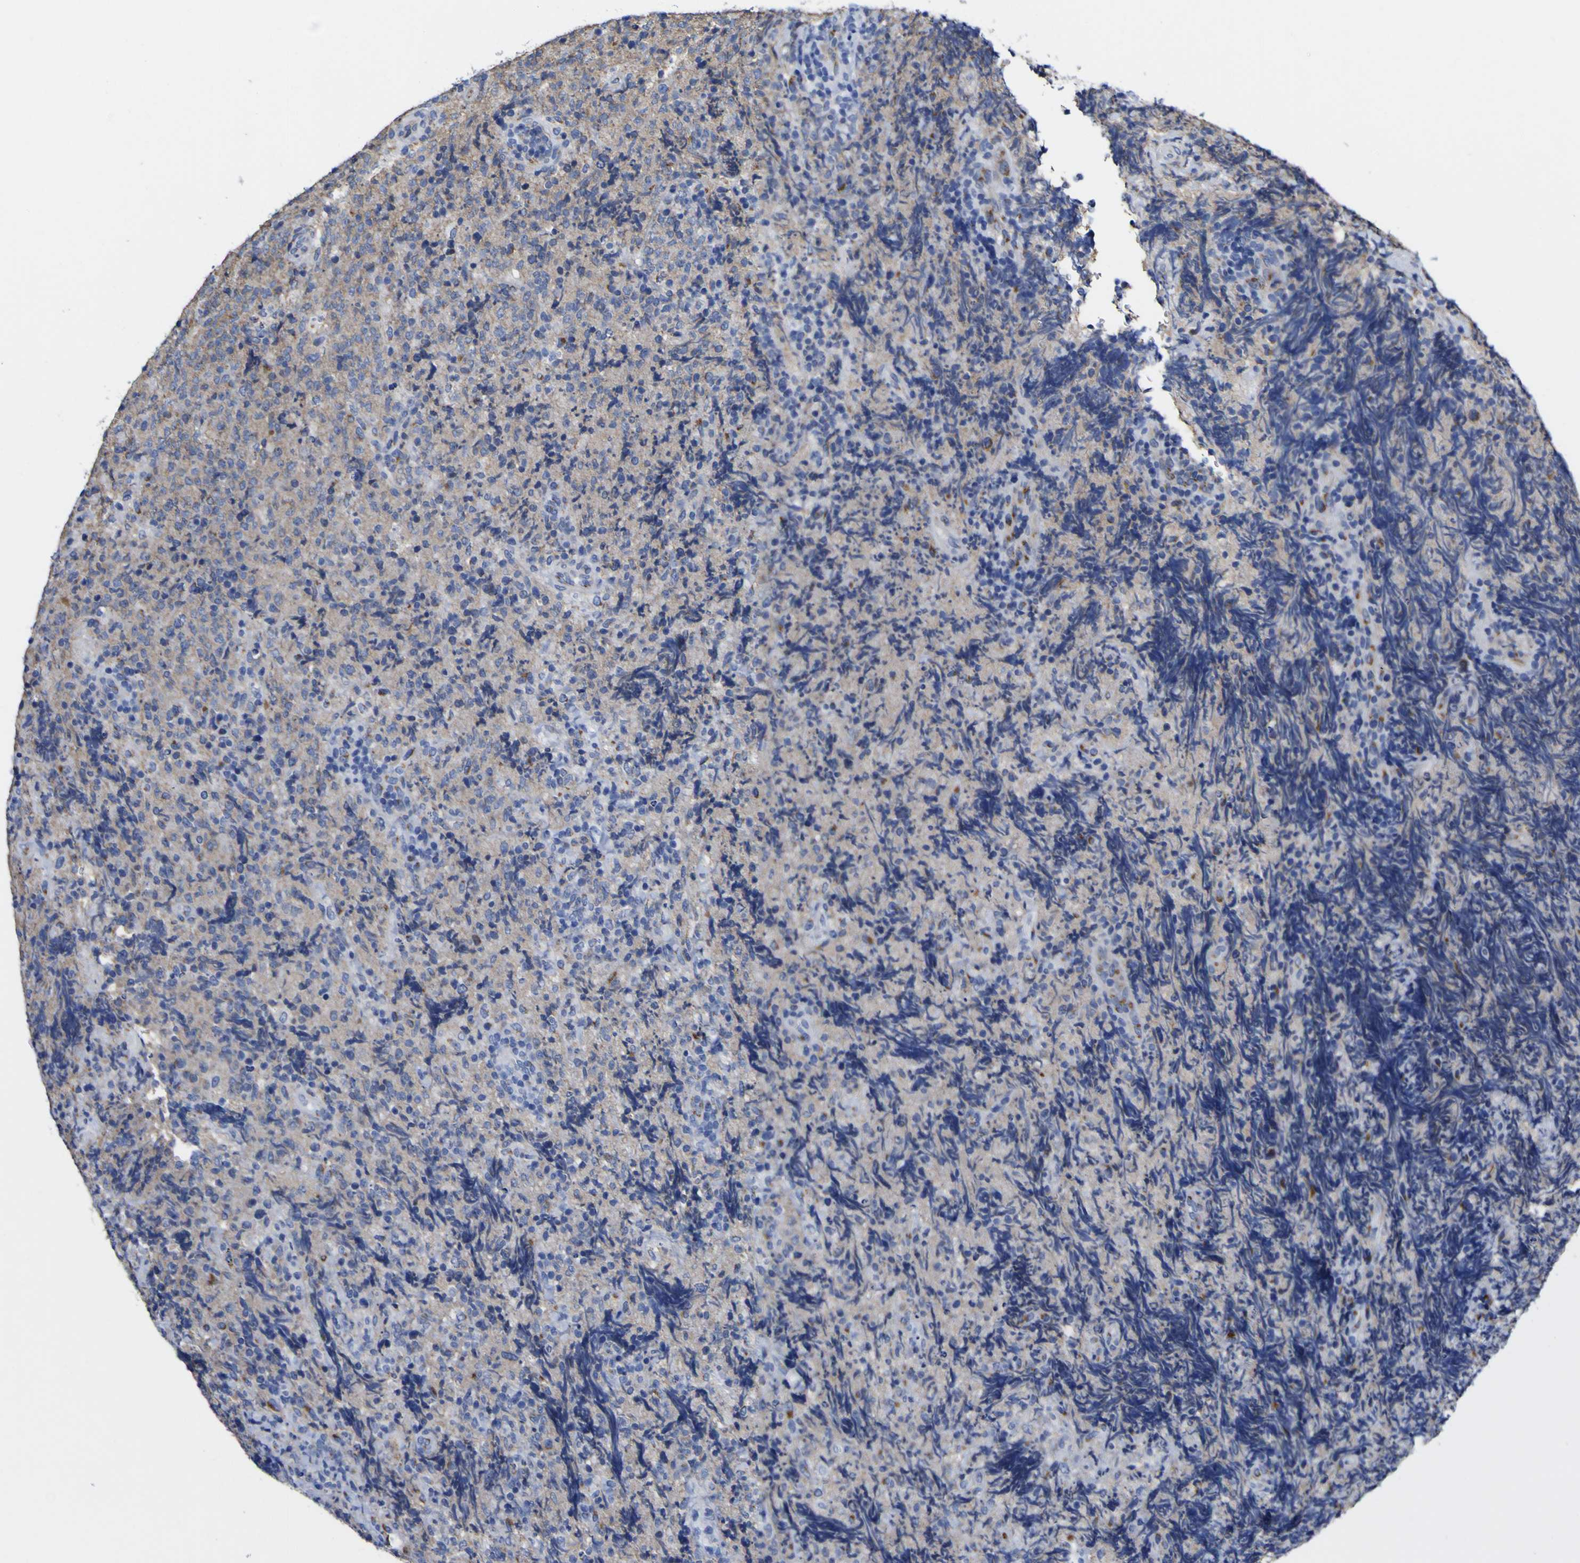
{"staining": {"intensity": "weak", "quantity": "<25%", "location": "cytoplasmic/membranous"}, "tissue": "lymphoma", "cell_type": "Tumor cells", "image_type": "cancer", "snomed": [{"axis": "morphology", "description": "Malignant lymphoma, non-Hodgkin's type, High grade"}, {"axis": "topography", "description": "Tonsil"}], "caption": "The immunohistochemistry image has no significant positivity in tumor cells of malignant lymphoma, non-Hodgkin's type (high-grade) tissue. The staining was performed using DAB (3,3'-diaminobenzidine) to visualize the protein expression in brown, while the nuclei were stained in blue with hematoxylin (Magnification: 20x).", "gene": "GOLM1", "patient": {"sex": "female", "age": 36}}